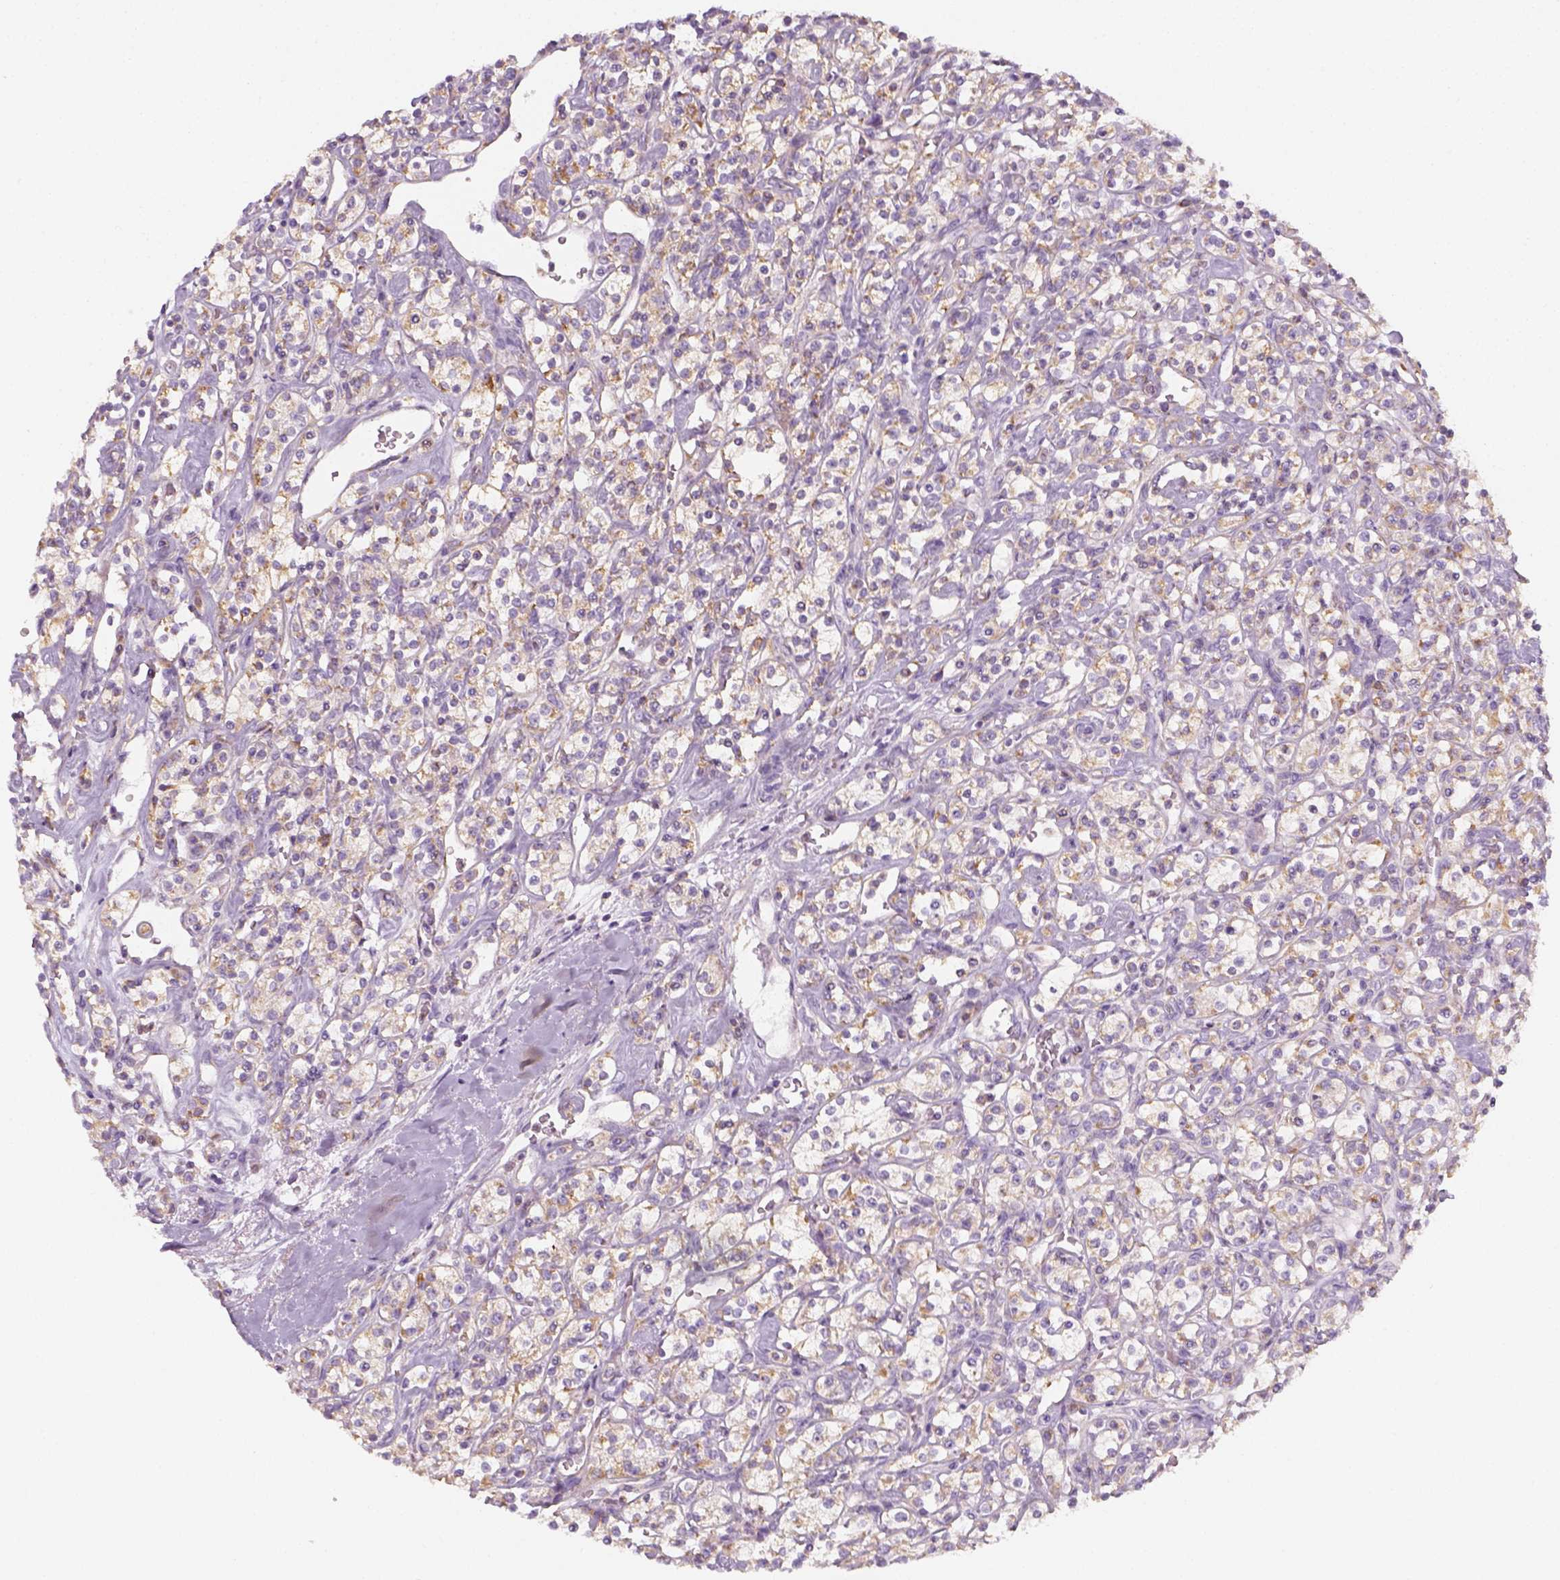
{"staining": {"intensity": "weak", "quantity": "25%-75%", "location": "cytoplasmic/membranous"}, "tissue": "renal cancer", "cell_type": "Tumor cells", "image_type": "cancer", "snomed": [{"axis": "morphology", "description": "Adenocarcinoma, NOS"}, {"axis": "topography", "description": "Kidney"}], "caption": "Renal cancer (adenocarcinoma) stained with IHC demonstrates weak cytoplasmic/membranous positivity in approximately 25%-75% of tumor cells.", "gene": "AWAT2", "patient": {"sex": "male", "age": 77}}